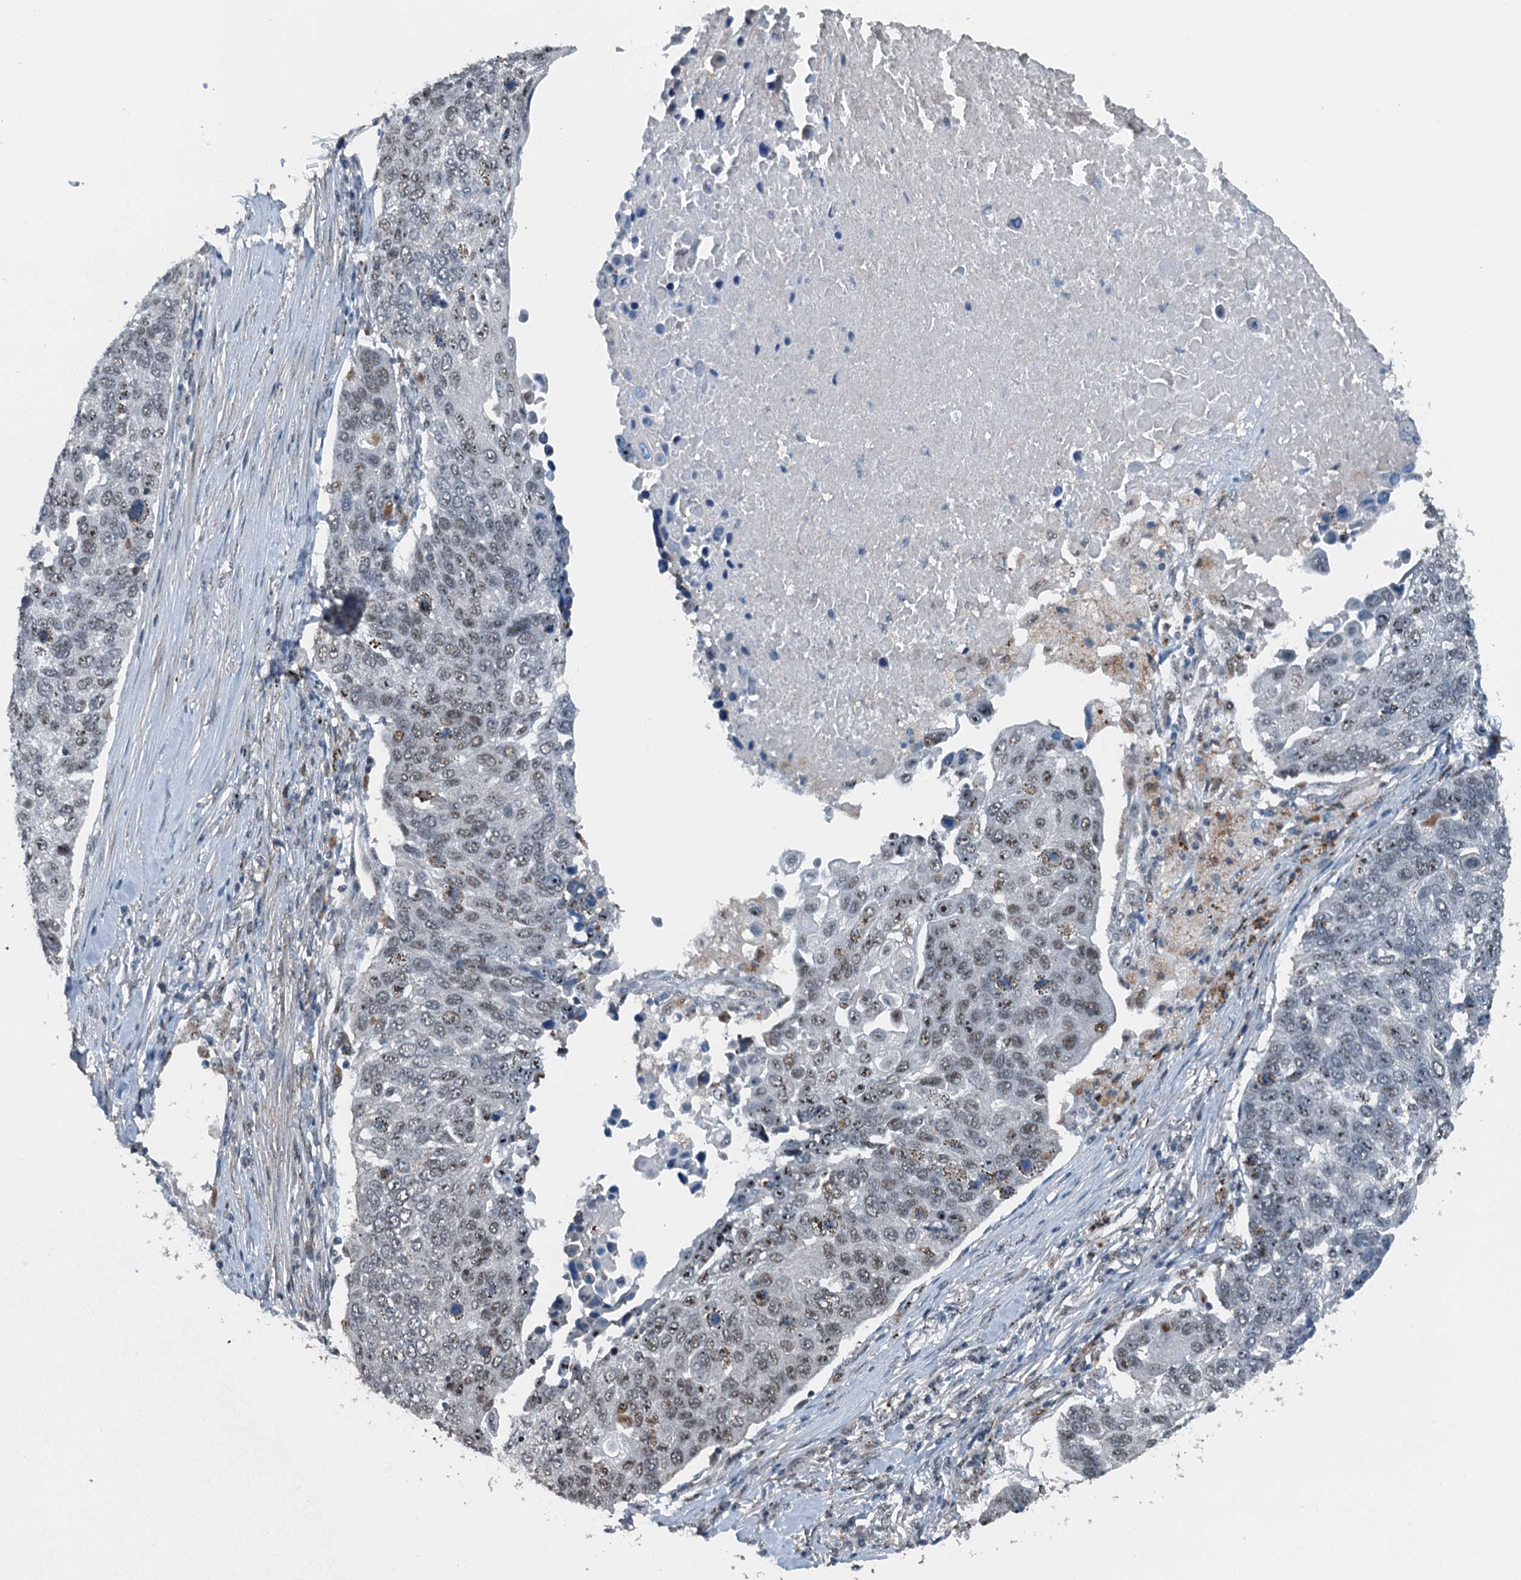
{"staining": {"intensity": "weak", "quantity": "25%-75%", "location": "nuclear"}, "tissue": "lung cancer", "cell_type": "Tumor cells", "image_type": "cancer", "snomed": [{"axis": "morphology", "description": "Squamous cell carcinoma, NOS"}, {"axis": "topography", "description": "Lung"}], "caption": "Lung squamous cell carcinoma stained for a protein shows weak nuclear positivity in tumor cells.", "gene": "BMERB1", "patient": {"sex": "male", "age": 66}}